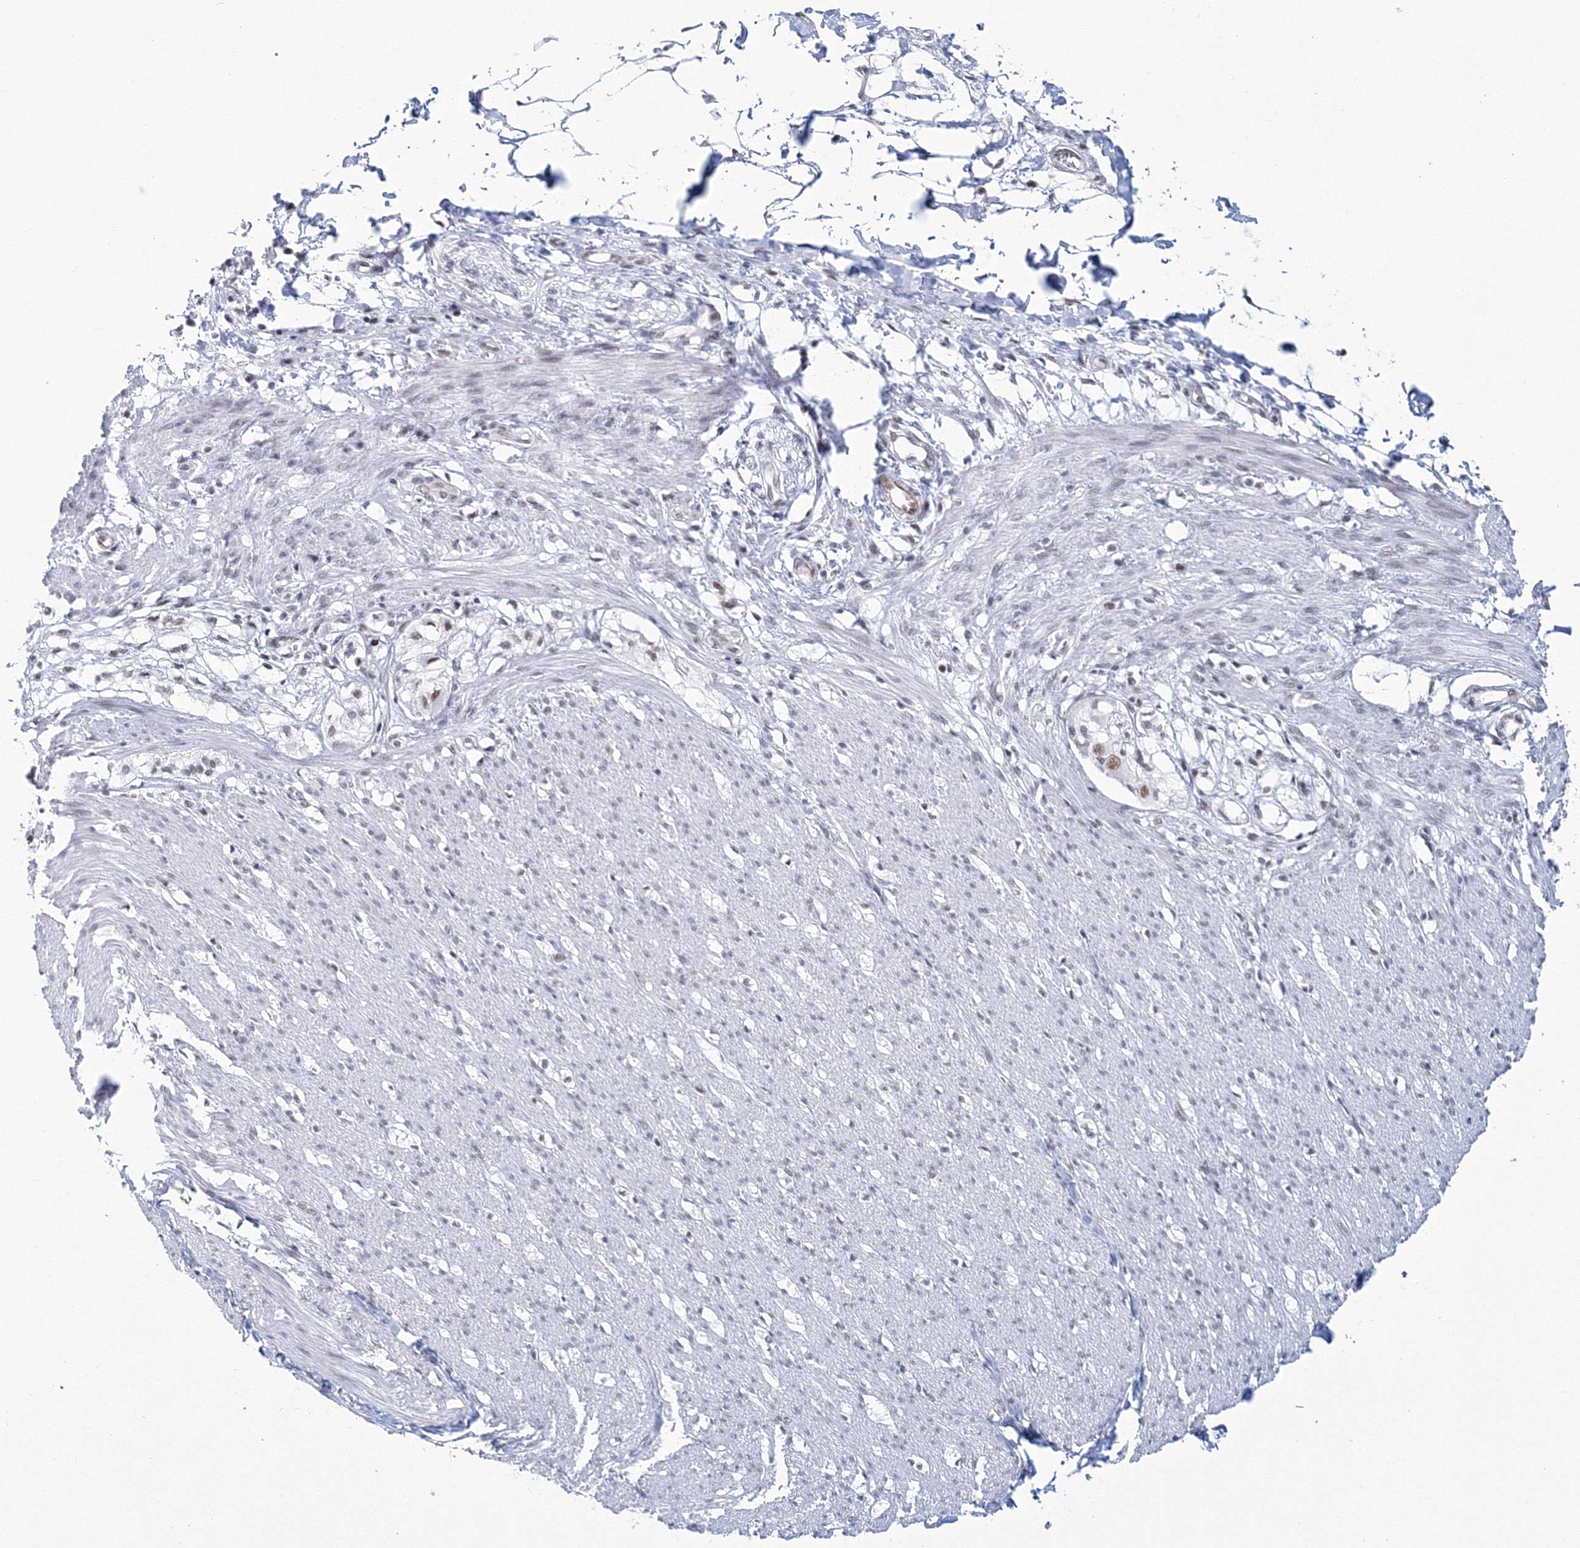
{"staining": {"intensity": "negative", "quantity": "none", "location": "none"}, "tissue": "smooth muscle", "cell_type": "Smooth muscle cells", "image_type": "normal", "snomed": [{"axis": "morphology", "description": "Normal tissue, NOS"}, {"axis": "morphology", "description": "Adenocarcinoma, NOS"}, {"axis": "topography", "description": "Smooth muscle"}, {"axis": "topography", "description": "Colon"}], "caption": "An IHC image of normal smooth muscle is shown. There is no staining in smooth muscle cells of smooth muscle. (Immunohistochemistry, brightfield microscopy, high magnification).", "gene": "SF3B6", "patient": {"sex": "male", "age": 14}}